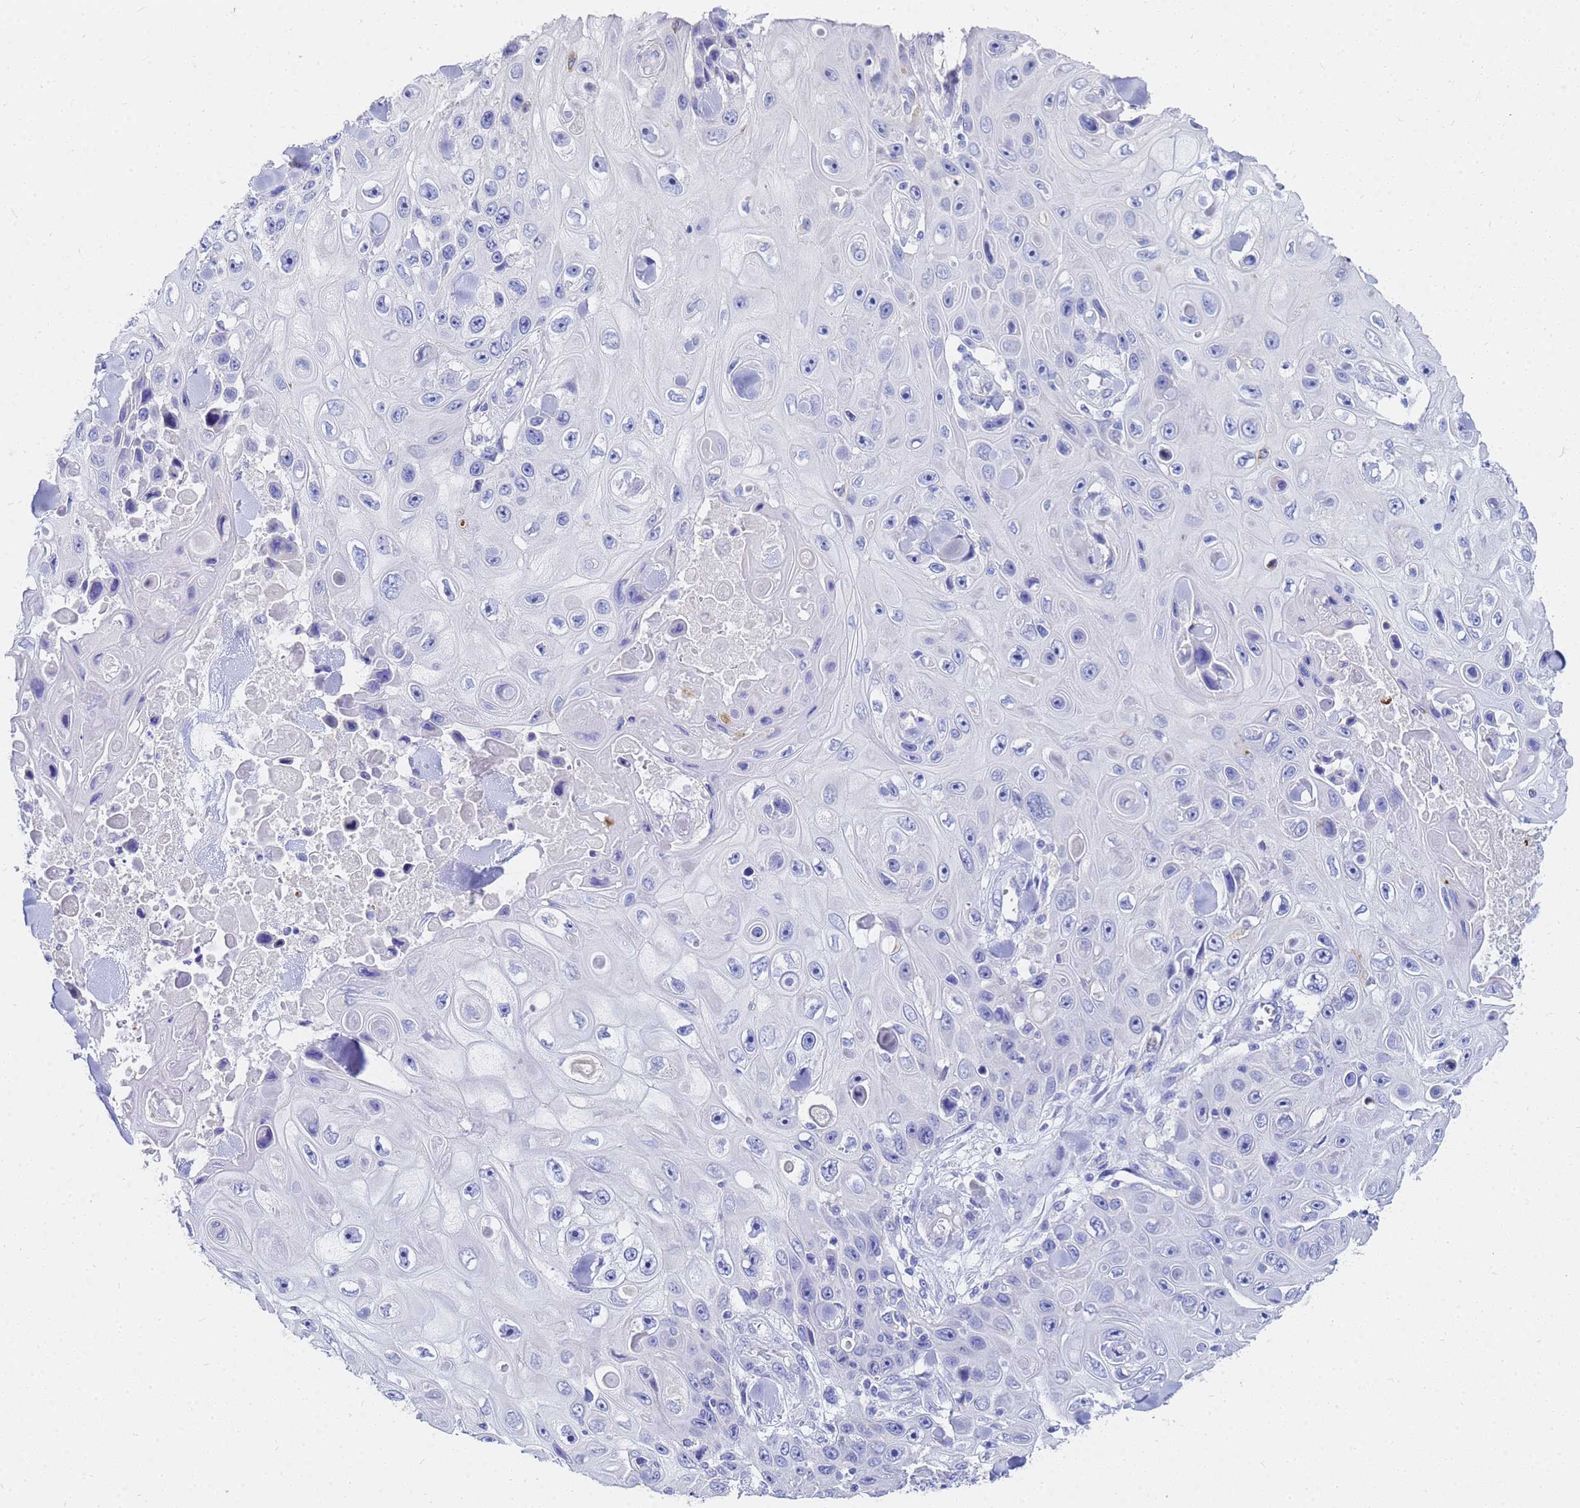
{"staining": {"intensity": "negative", "quantity": "none", "location": "none"}, "tissue": "skin cancer", "cell_type": "Tumor cells", "image_type": "cancer", "snomed": [{"axis": "morphology", "description": "Squamous cell carcinoma, NOS"}, {"axis": "topography", "description": "Skin"}], "caption": "Tumor cells are negative for brown protein staining in skin squamous cell carcinoma.", "gene": "C2orf72", "patient": {"sex": "male", "age": 82}}